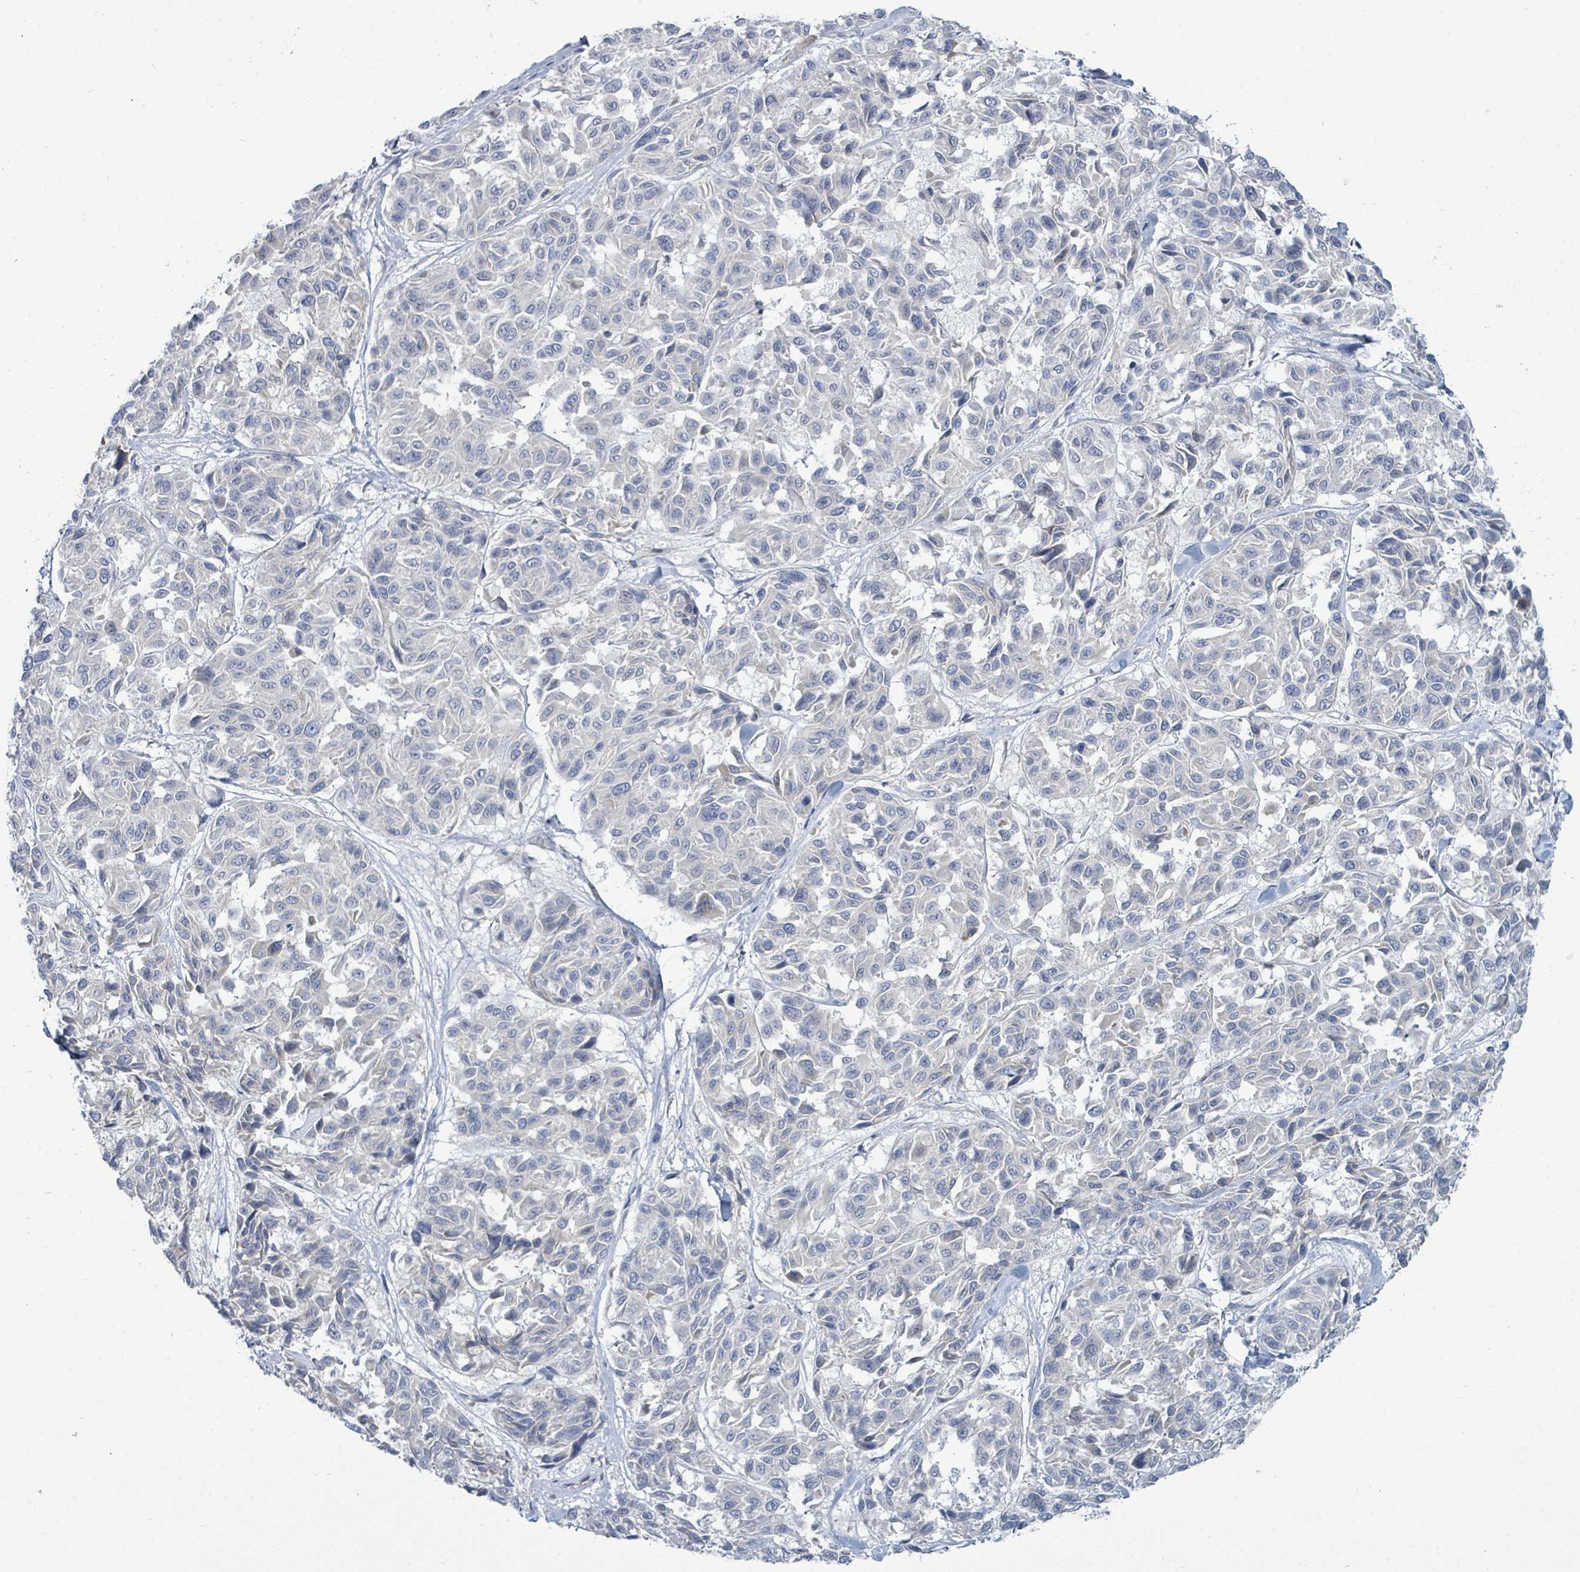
{"staining": {"intensity": "negative", "quantity": "none", "location": "none"}, "tissue": "melanoma", "cell_type": "Tumor cells", "image_type": "cancer", "snomed": [{"axis": "morphology", "description": "Malignant melanoma, NOS"}, {"axis": "topography", "description": "Skin"}], "caption": "Photomicrograph shows no protein staining in tumor cells of malignant melanoma tissue.", "gene": "SIRPB1", "patient": {"sex": "female", "age": 66}}